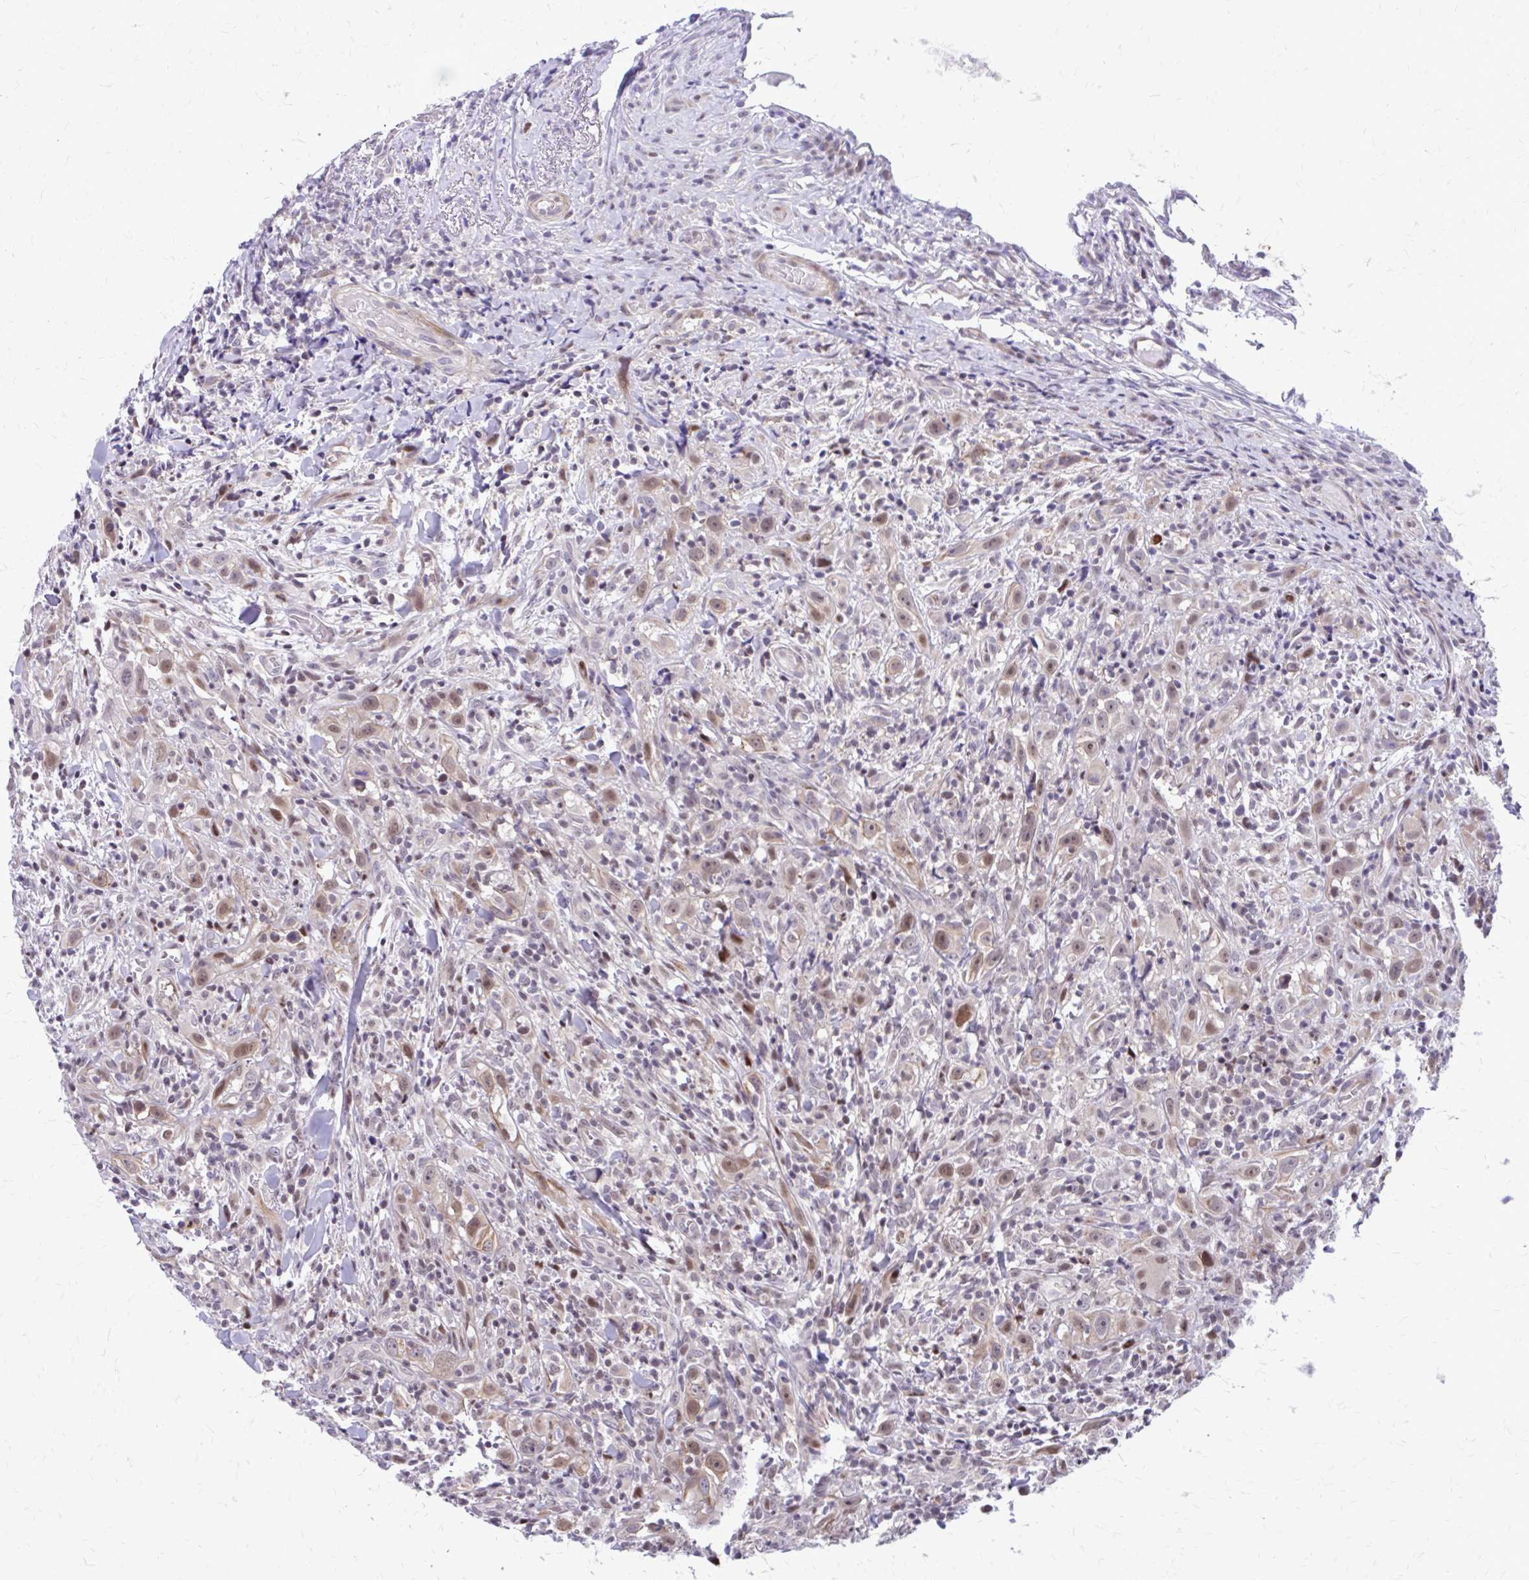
{"staining": {"intensity": "moderate", "quantity": "<25%", "location": "cytoplasmic/membranous,nuclear"}, "tissue": "head and neck cancer", "cell_type": "Tumor cells", "image_type": "cancer", "snomed": [{"axis": "morphology", "description": "Squamous cell carcinoma, NOS"}, {"axis": "topography", "description": "Head-Neck"}], "caption": "High-power microscopy captured an immunohistochemistry (IHC) micrograph of head and neck squamous cell carcinoma, revealing moderate cytoplasmic/membranous and nuclear positivity in approximately <25% of tumor cells.", "gene": "ANKRD30B", "patient": {"sex": "female", "age": 95}}